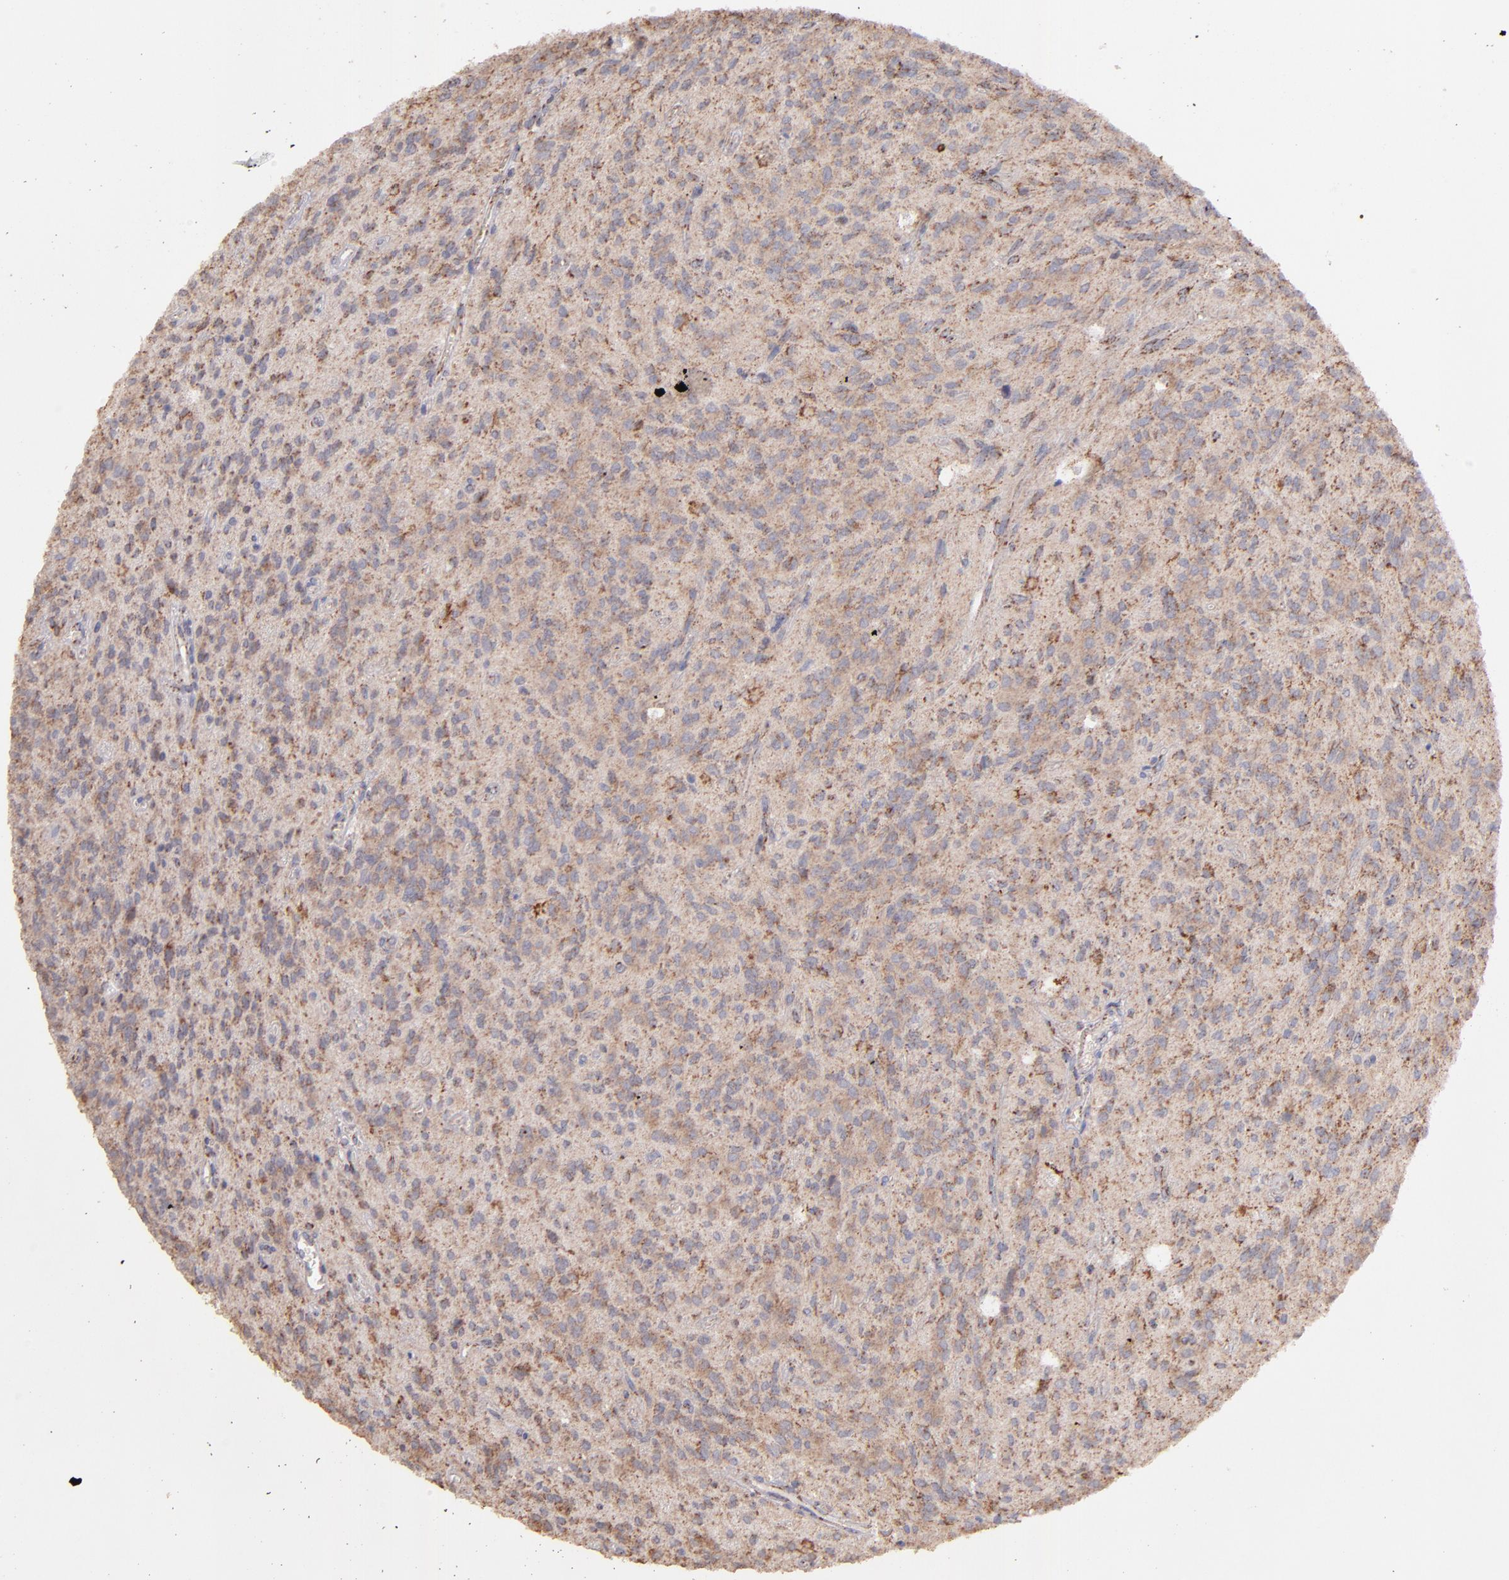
{"staining": {"intensity": "weak", "quantity": "<25%", "location": "cytoplasmic/membranous"}, "tissue": "glioma", "cell_type": "Tumor cells", "image_type": "cancer", "snomed": [{"axis": "morphology", "description": "Glioma, malignant, Low grade"}, {"axis": "topography", "description": "Brain"}], "caption": "Tumor cells are negative for brown protein staining in malignant glioma (low-grade).", "gene": "DLST", "patient": {"sex": "female", "age": 15}}